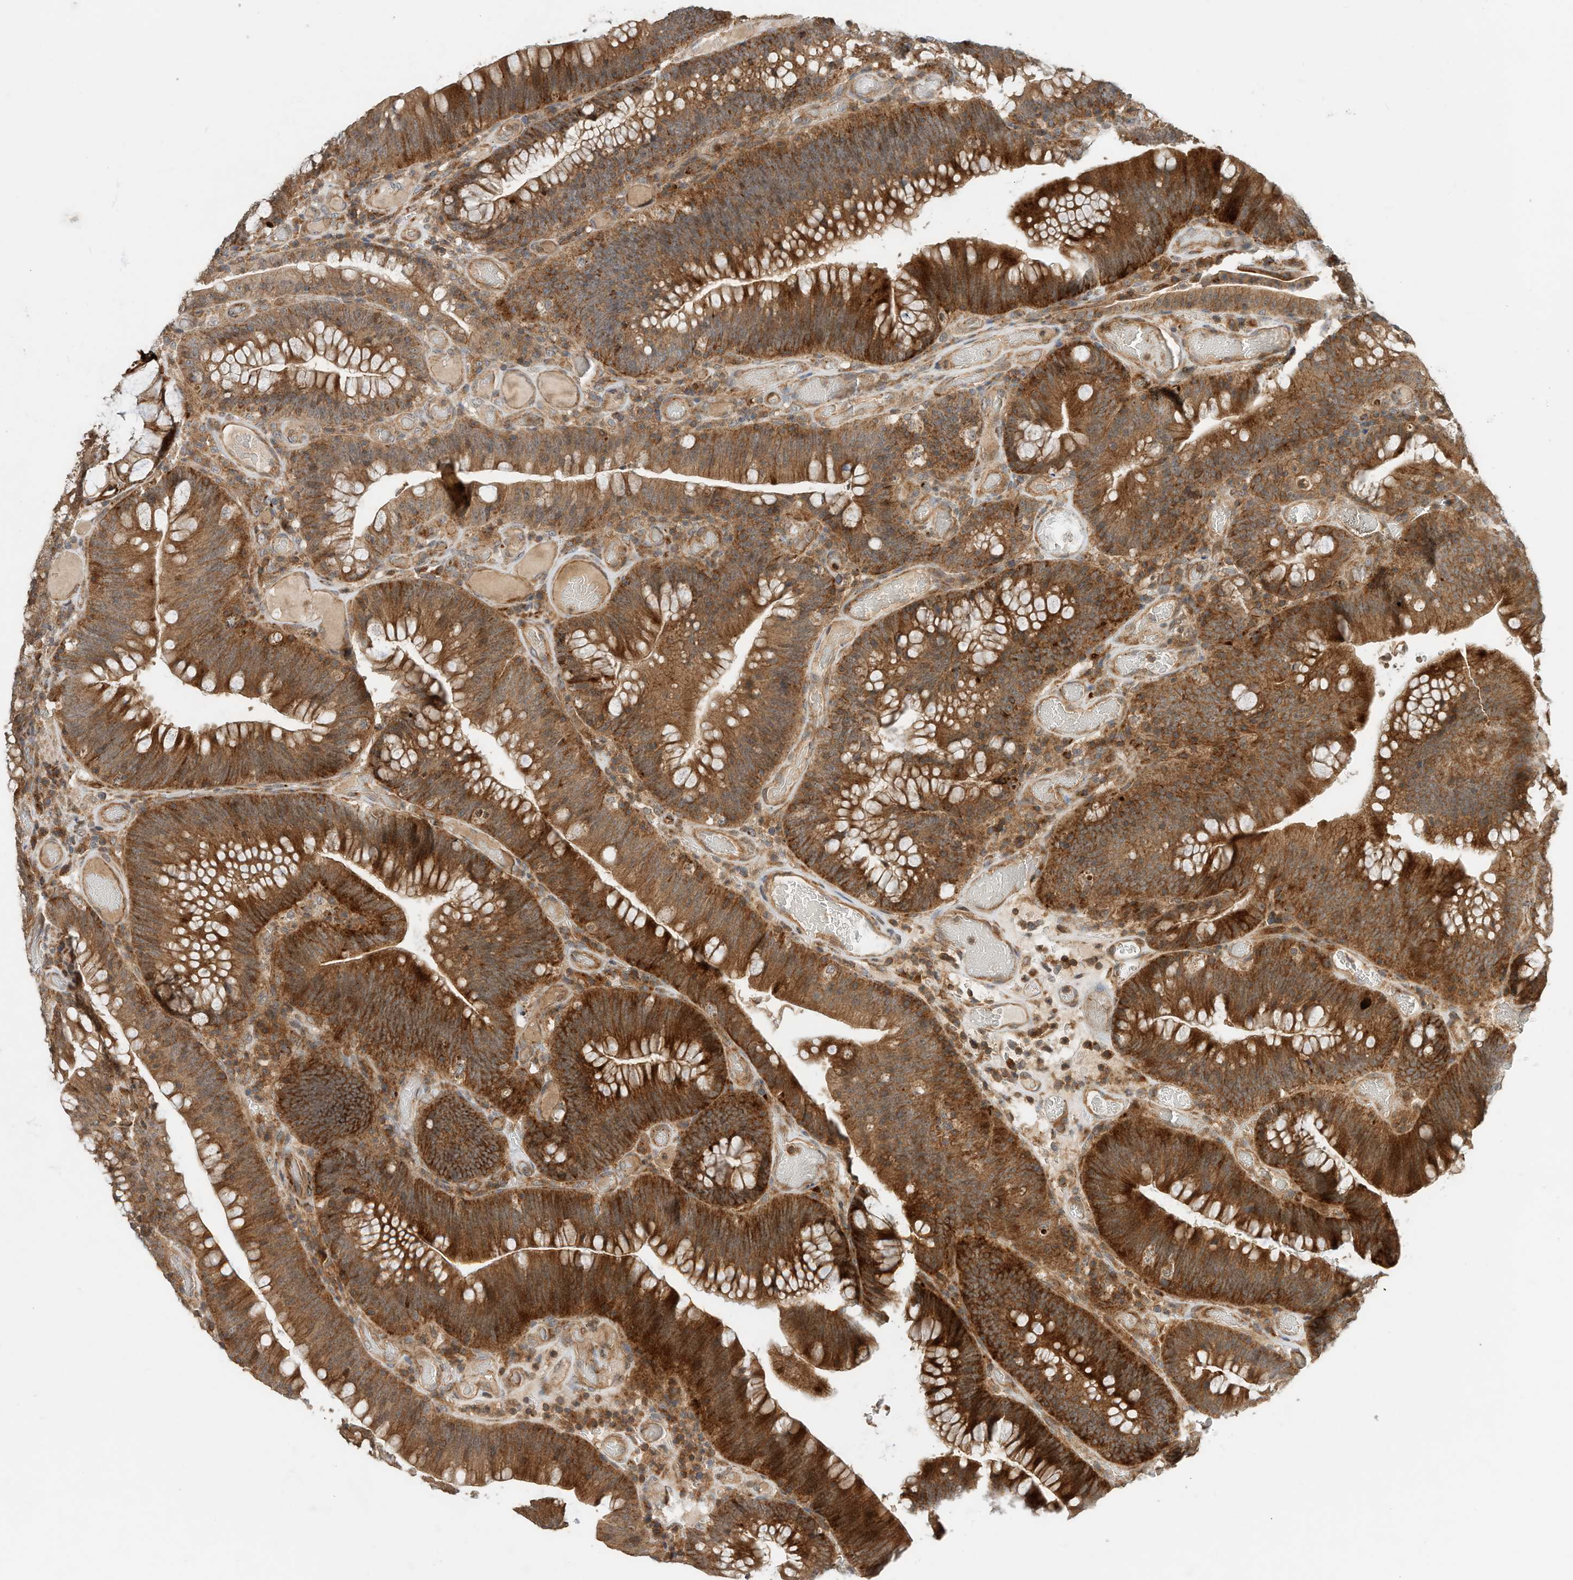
{"staining": {"intensity": "strong", "quantity": ">75%", "location": "cytoplasmic/membranous"}, "tissue": "colorectal cancer", "cell_type": "Tumor cells", "image_type": "cancer", "snomed": [{"axis": "morphology", "description": "Normal tissue, NOS"}, {"axis": "topography", "description": "Colon"}], "caption": "An immunohistochemistry (IHC) micrograph of tumor tissue is shown. Protein staining in brown labels strong cytoplasmic/membranous positivity in colorectal cancer within tumor cells. (Stains: DAB (3,3'-diaminobenzidine) in brown, nuclei in blue, Microscopy: brightfield microscopy at high magnification).", "gene": "CPAMD8", "patient": {"sex": "female", "age": 82}}